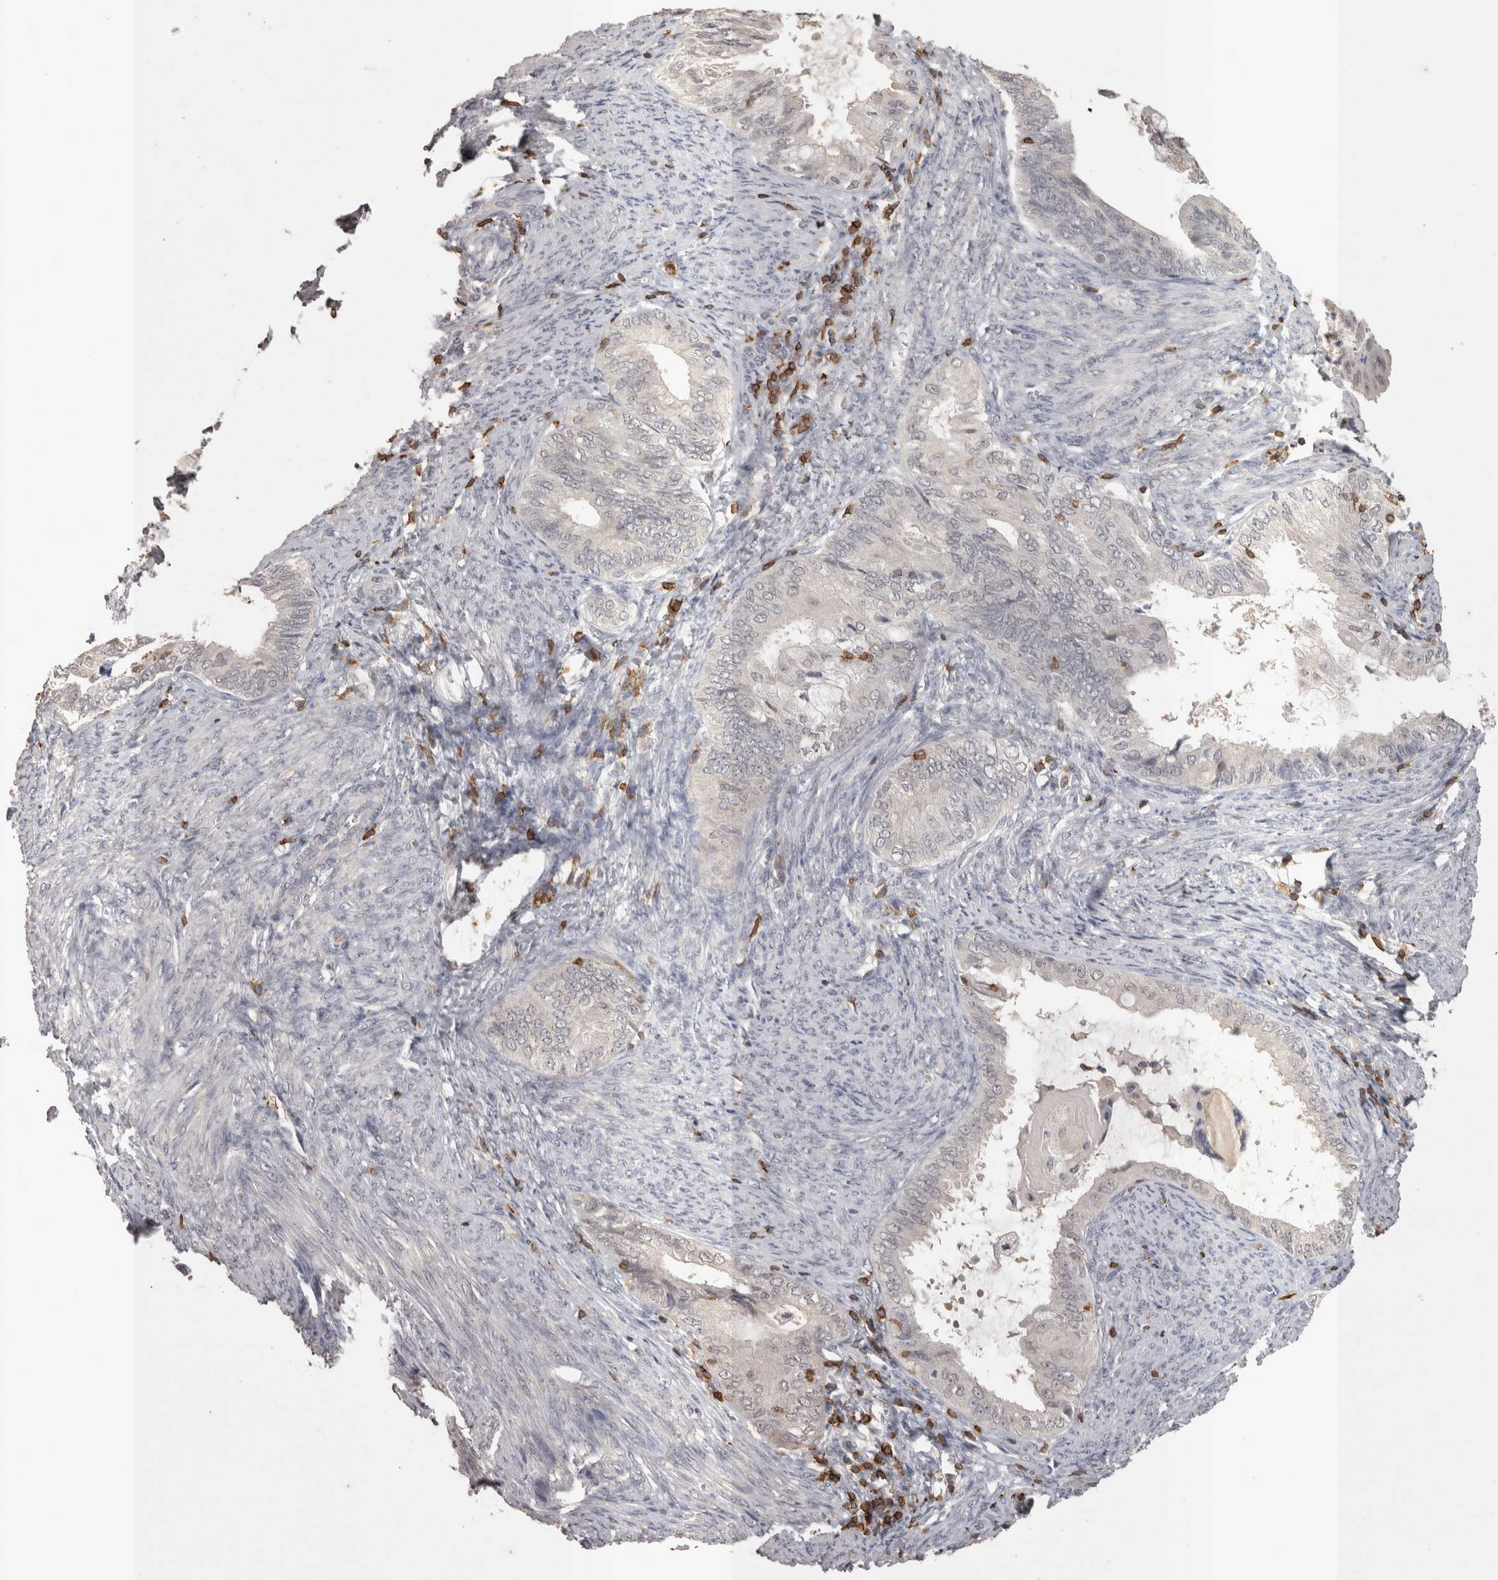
{"staining": {"intensity": "negative", "quantity": "none", "location": "none"}, "tissue": "endometrial cancer", "cell_type": "Tumor cells", "image_type": "cancer", "snomed": [{"axis": "morphology", "description": "Adenocarcinoma, NOS"}, {"axis": "topography", "description": "Endometrium"}], "caption": "This is an IHC micrograph of endometrial adenocarcinoma. There is no staining in tumor cells.", "gene": "SKAP1", "patient": {"sex": "female", "age": 86}}